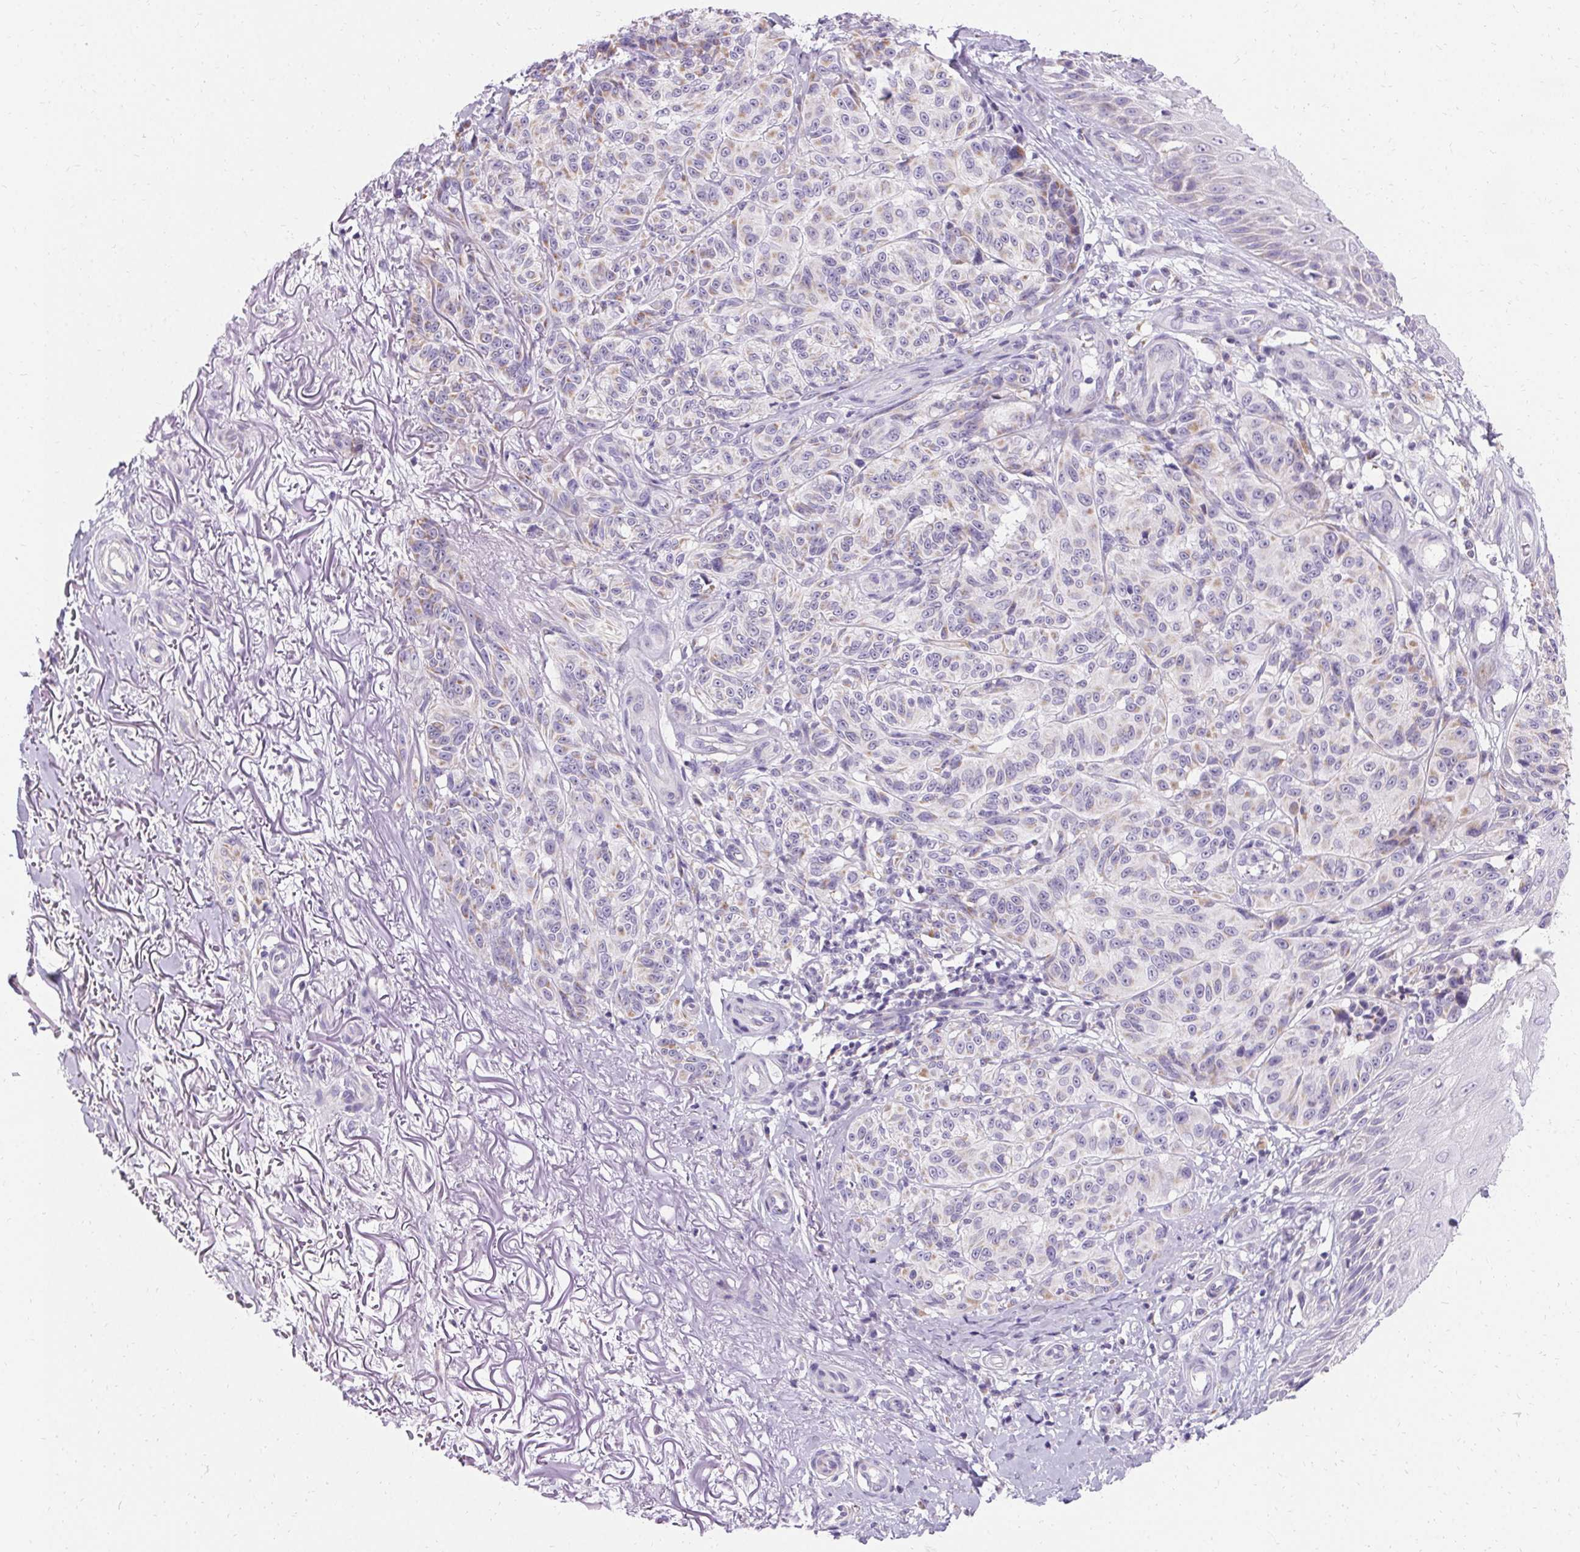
{"staining": {"intensity": "negative", "quantity": "none", "location": "none"}, "tissue": "melanoma", "cell_type": "Tumor cells", "image_type": "cancer", "snomed": [{"axis": "morphology", "description": "Malignant melanoma, NOS"}, {"axis": "topography", "description": "Skin"}], "caption": "DAB (3,3'-diaminobenzidine) immunohistochemical staining of human melanoma displays no significant expression in tumor cells. The staining is performed using DAB (3,3'-diaminobenzidine) brown chromogen with nuclei counter-stained in using hematoxylin.", "gene": "ASGR2", "patient": {"sex": "female", "age": 85}}